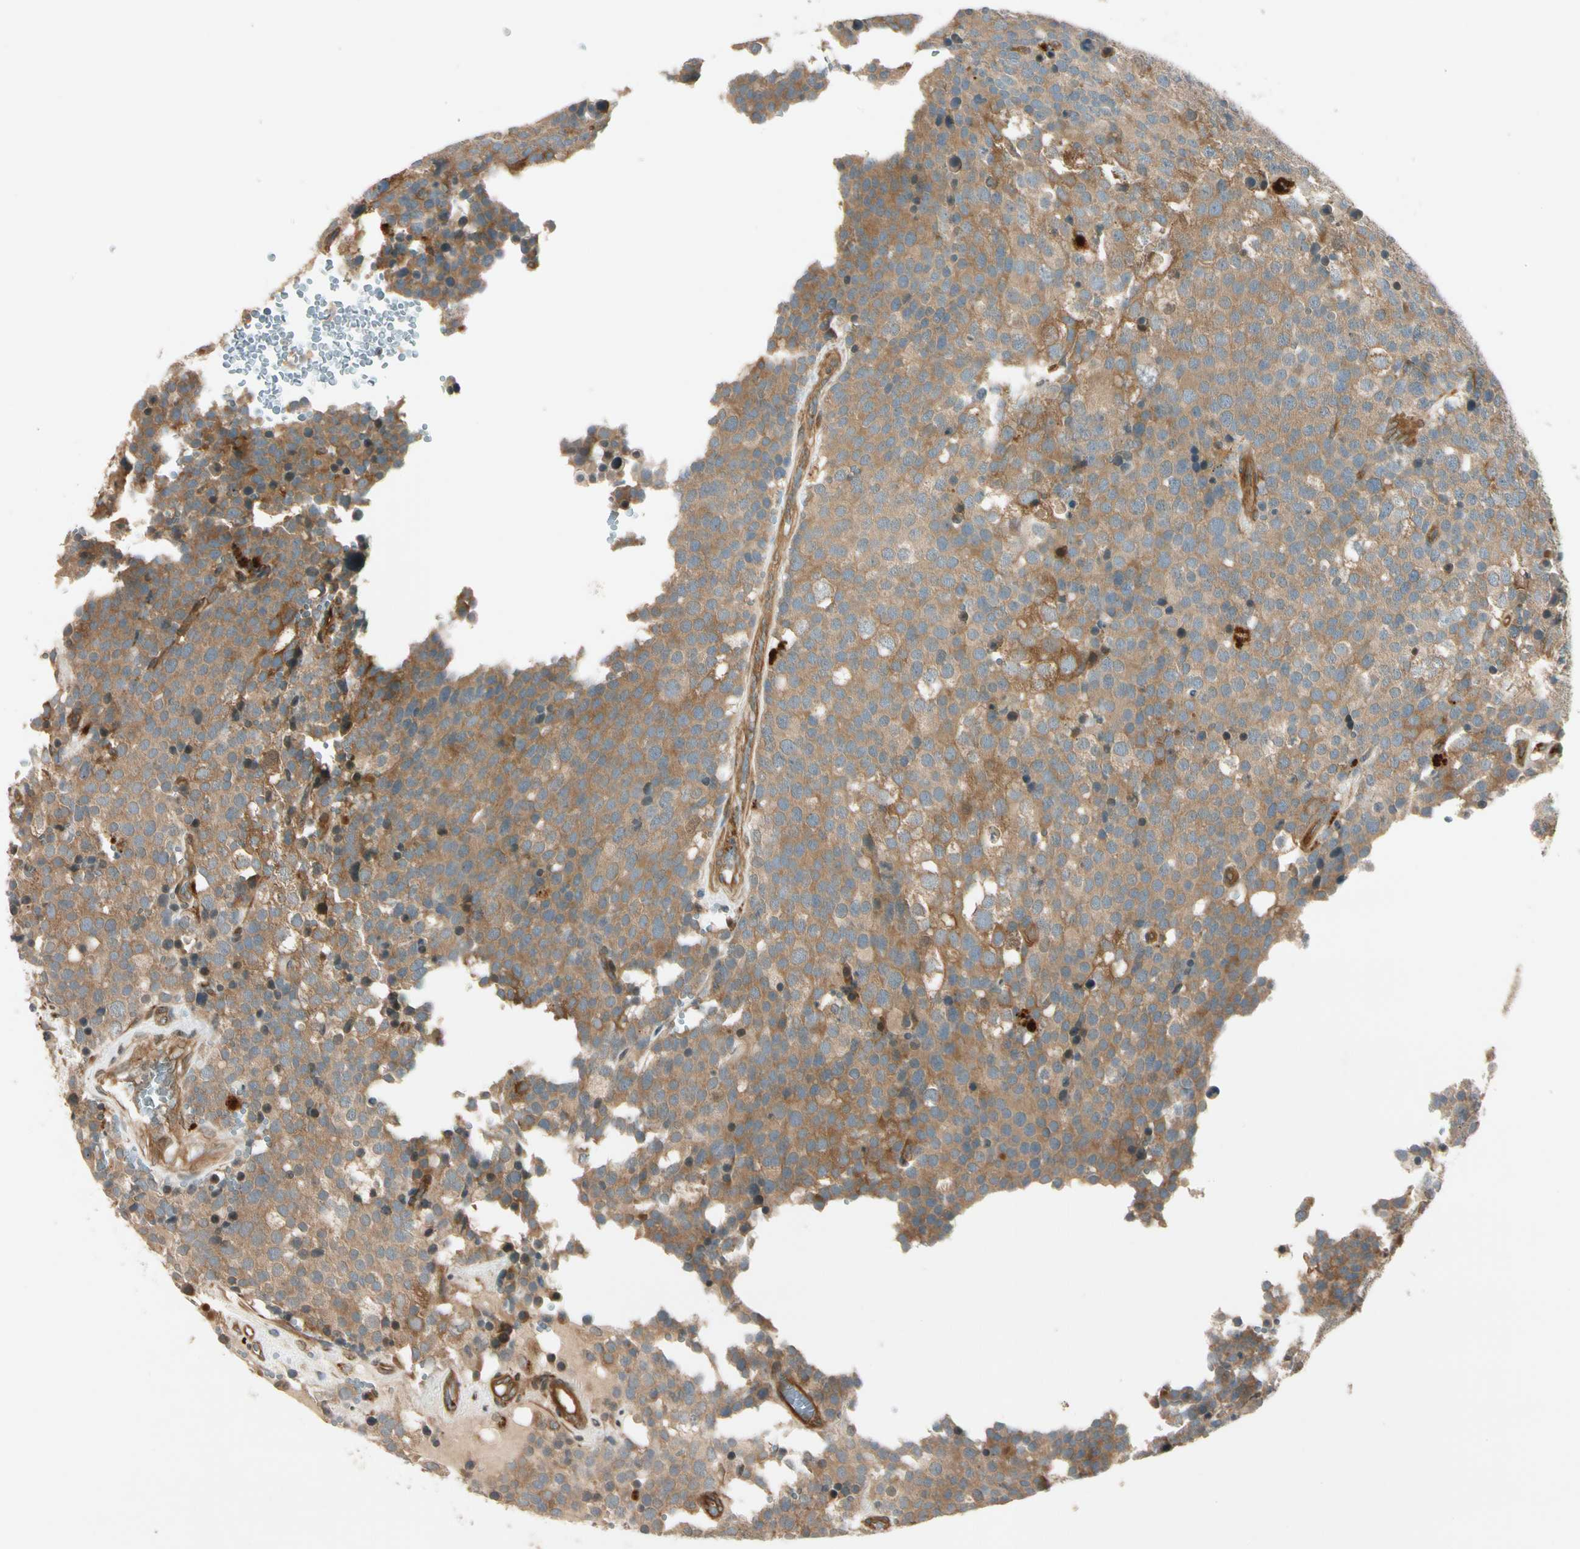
{"staining": {"intensity": "weak", "quantity": ">75%", "location": "cytoplasmic/membranous"}, "tissue": "testis cancer", "cell_type": "Tumor cells", "image_type": "cancer", "snomed": [{"axis": "morphology", "description": "Seminoma, NOS"}, {"axis": "topography", "description": "Testis"}], "caption": "Testis cancer stained with IHC exhibits weak cytoplasmic/membranous positivity in about >75% of tumor cells.", "gene": "ROCK2", "patient": {"sex": "male", "age": 71}}